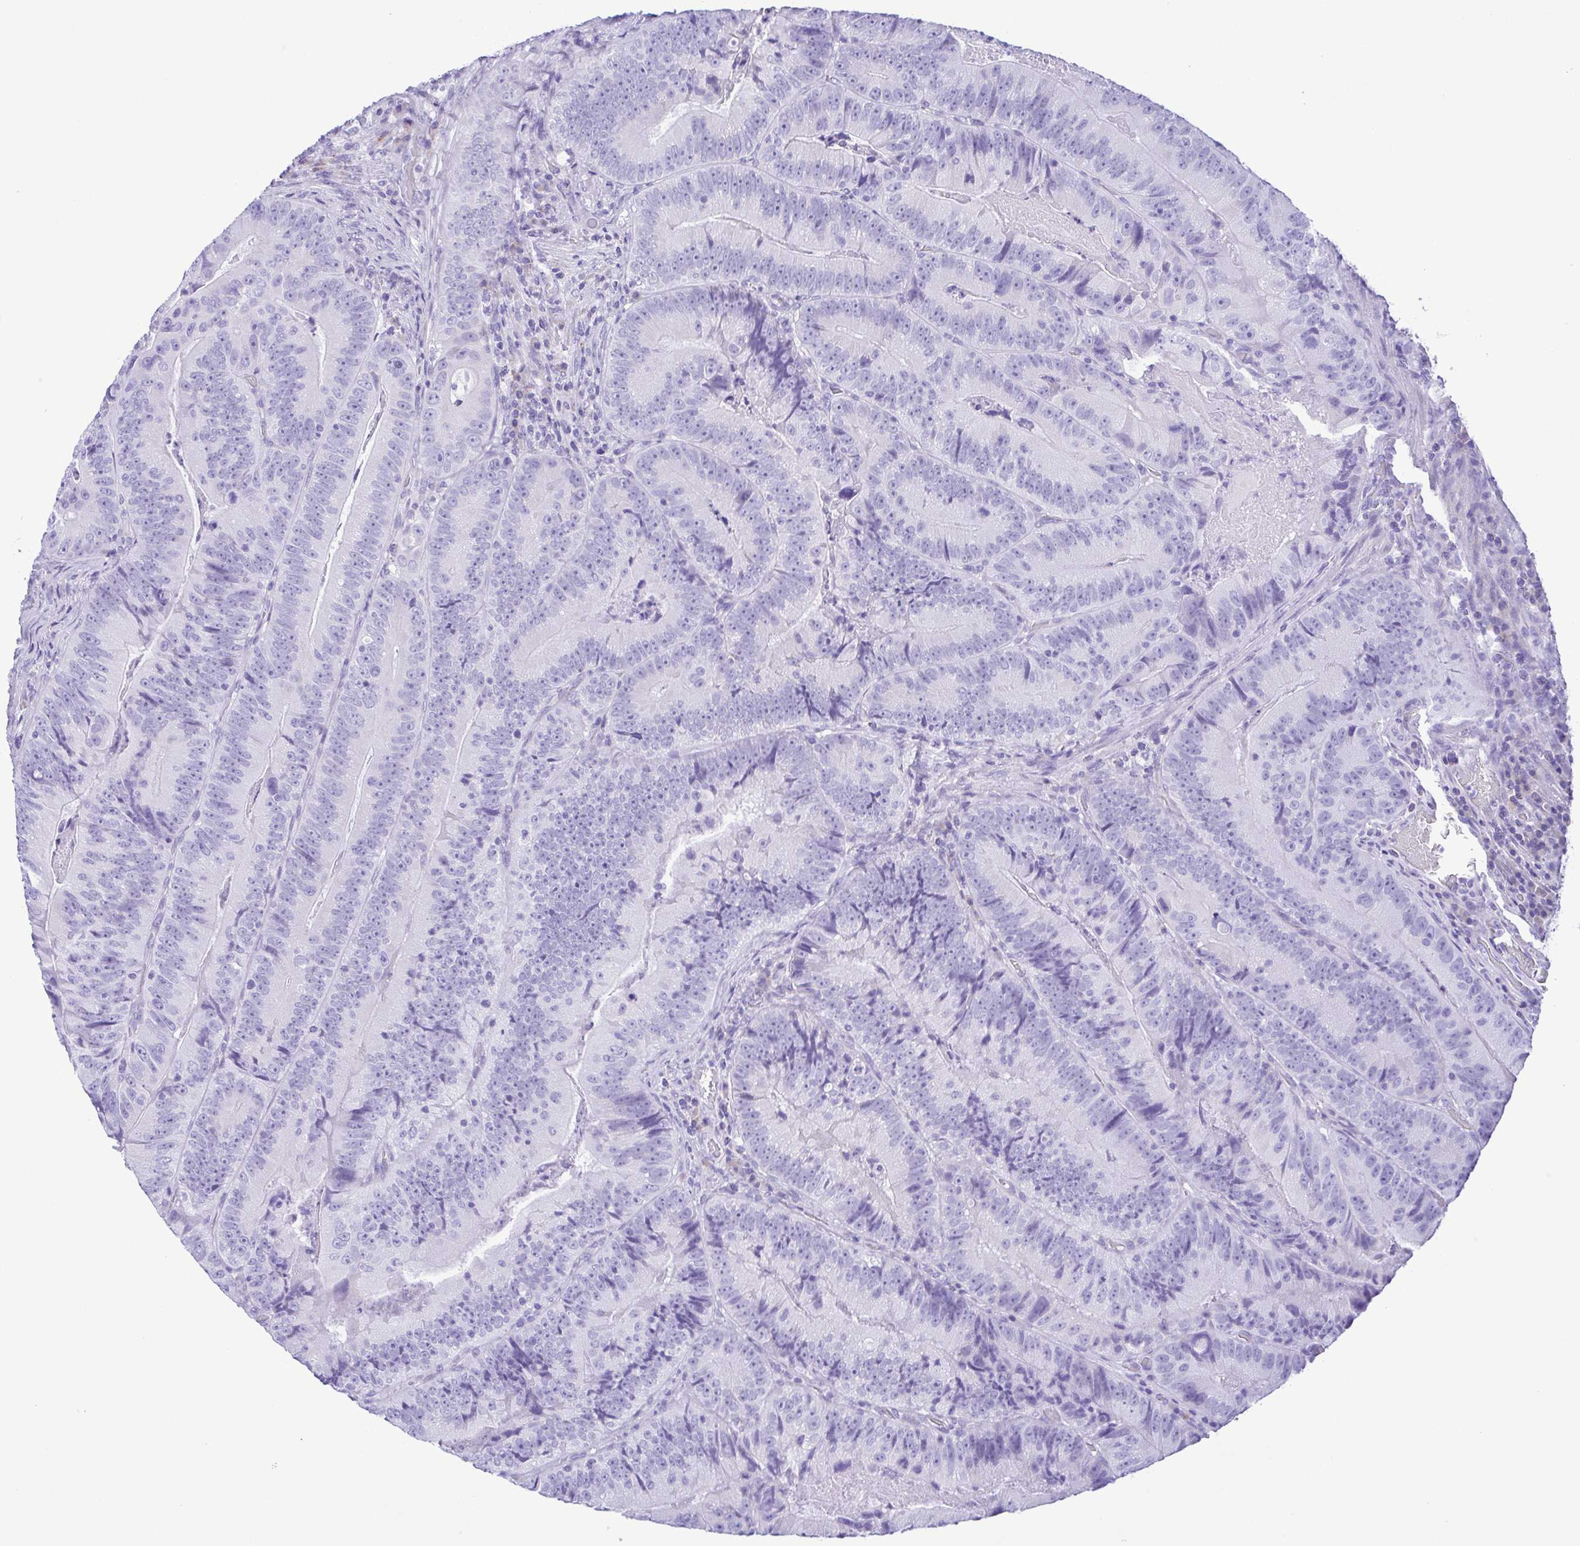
{"staining": {"intensity": "negative", "quantity": "none", "location": "none"}, "tissue": "colorectal cancer", "cell_type": "Tumor cells", "image_type": "cancer", "snomed": [{"axis": "morphology", "description": "Adenocarcinoma, NOS"}, {"axis": "topography", "description": "Colon"}], "caption": "The immunohistochemistry photomicrograph has no significant staining in tumor cells of colorectal adenocarcinoma tissue. (DAB (3,3'-diaminobenzidine) immunohistochemistry, high magnification).", "gene": "PAK3", "patient": {"sex": "female", "age": 86}}